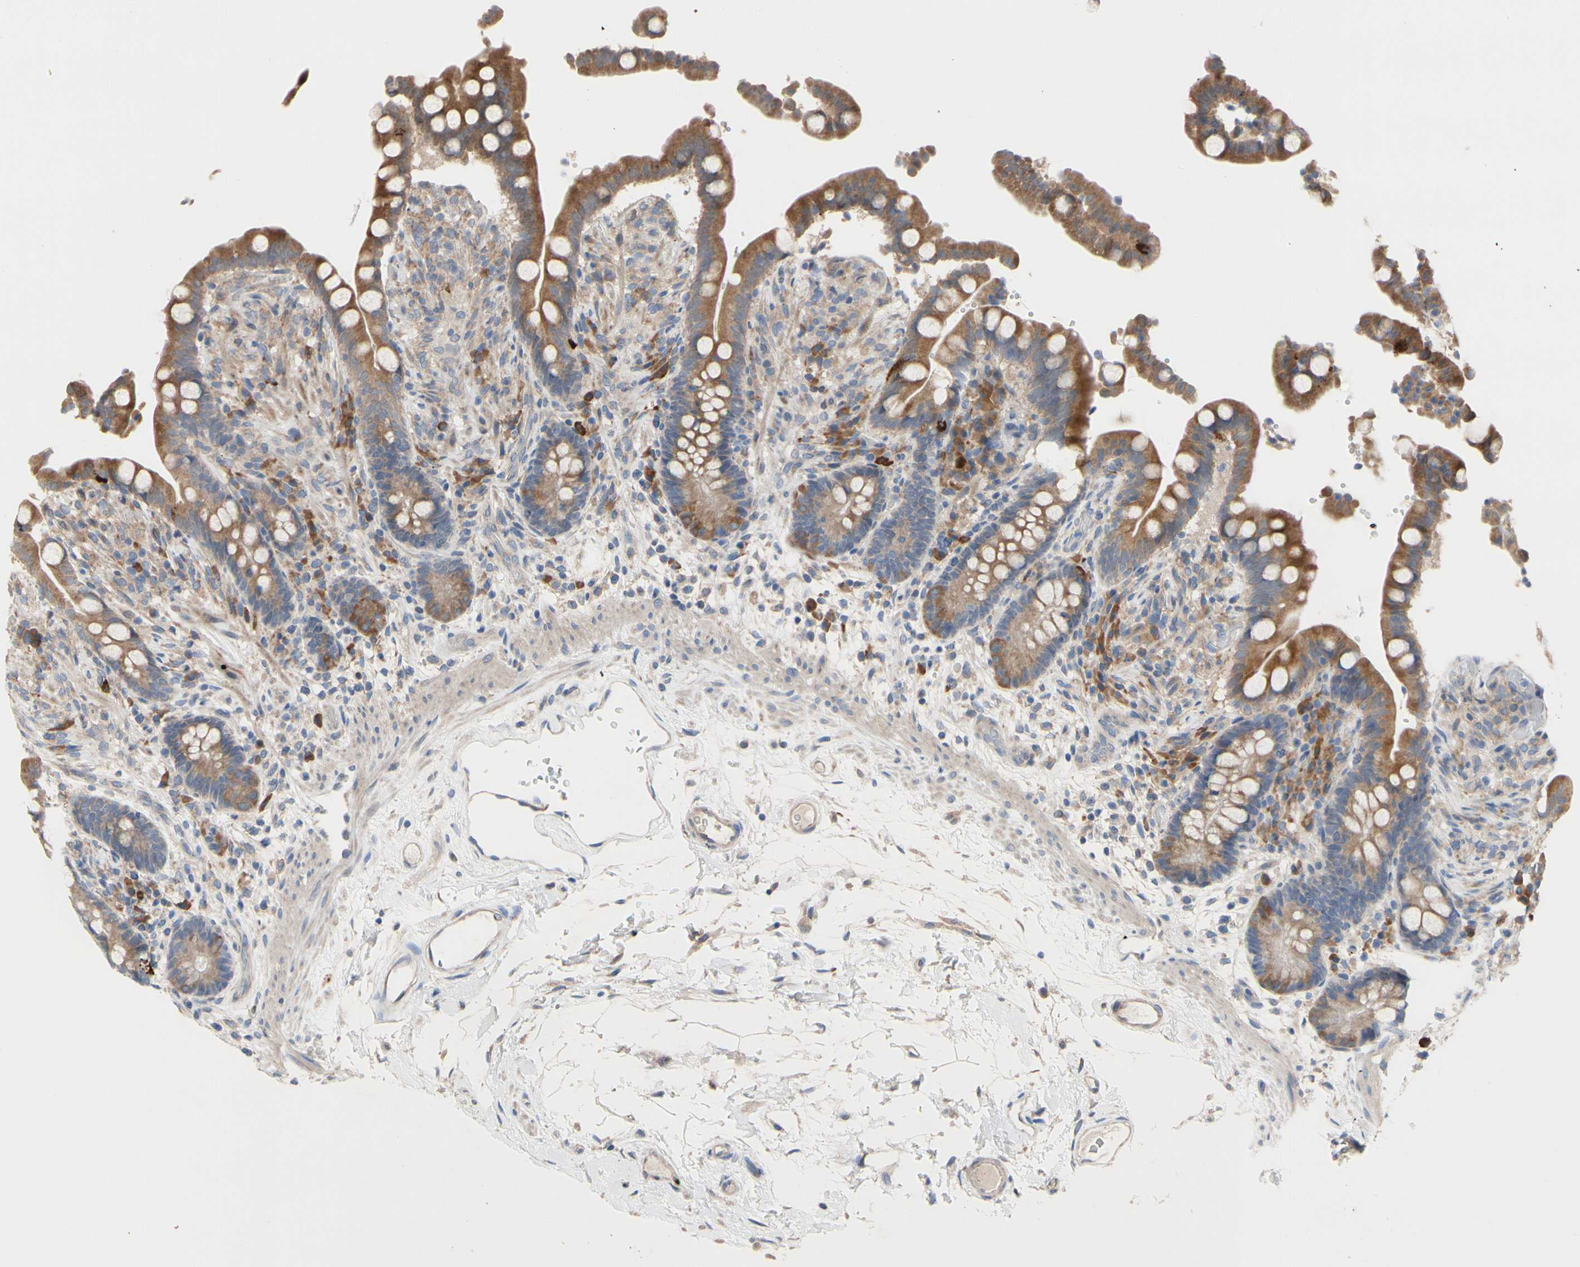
{"staining": {"intensity": "weak", "quantity": ">75%", "location": "cytoplasmic/membranous"}, "tissue": "colon", "cell_type": "Endothelial cells", "image_type": "normal", "snomed": [{"axis": "morphology", "description": "Normal tissue, NOS"}, {"axis": "topography", "description": "Colon"}], "caption": "There is low levels of weak cytoplasmic/membranous positivity in endothelial cells of normal colon, as demonstrated by immunohistochemical staining (brown color).", "gene": "TTC14", "patient": {"sex": "male", "age": 73}}